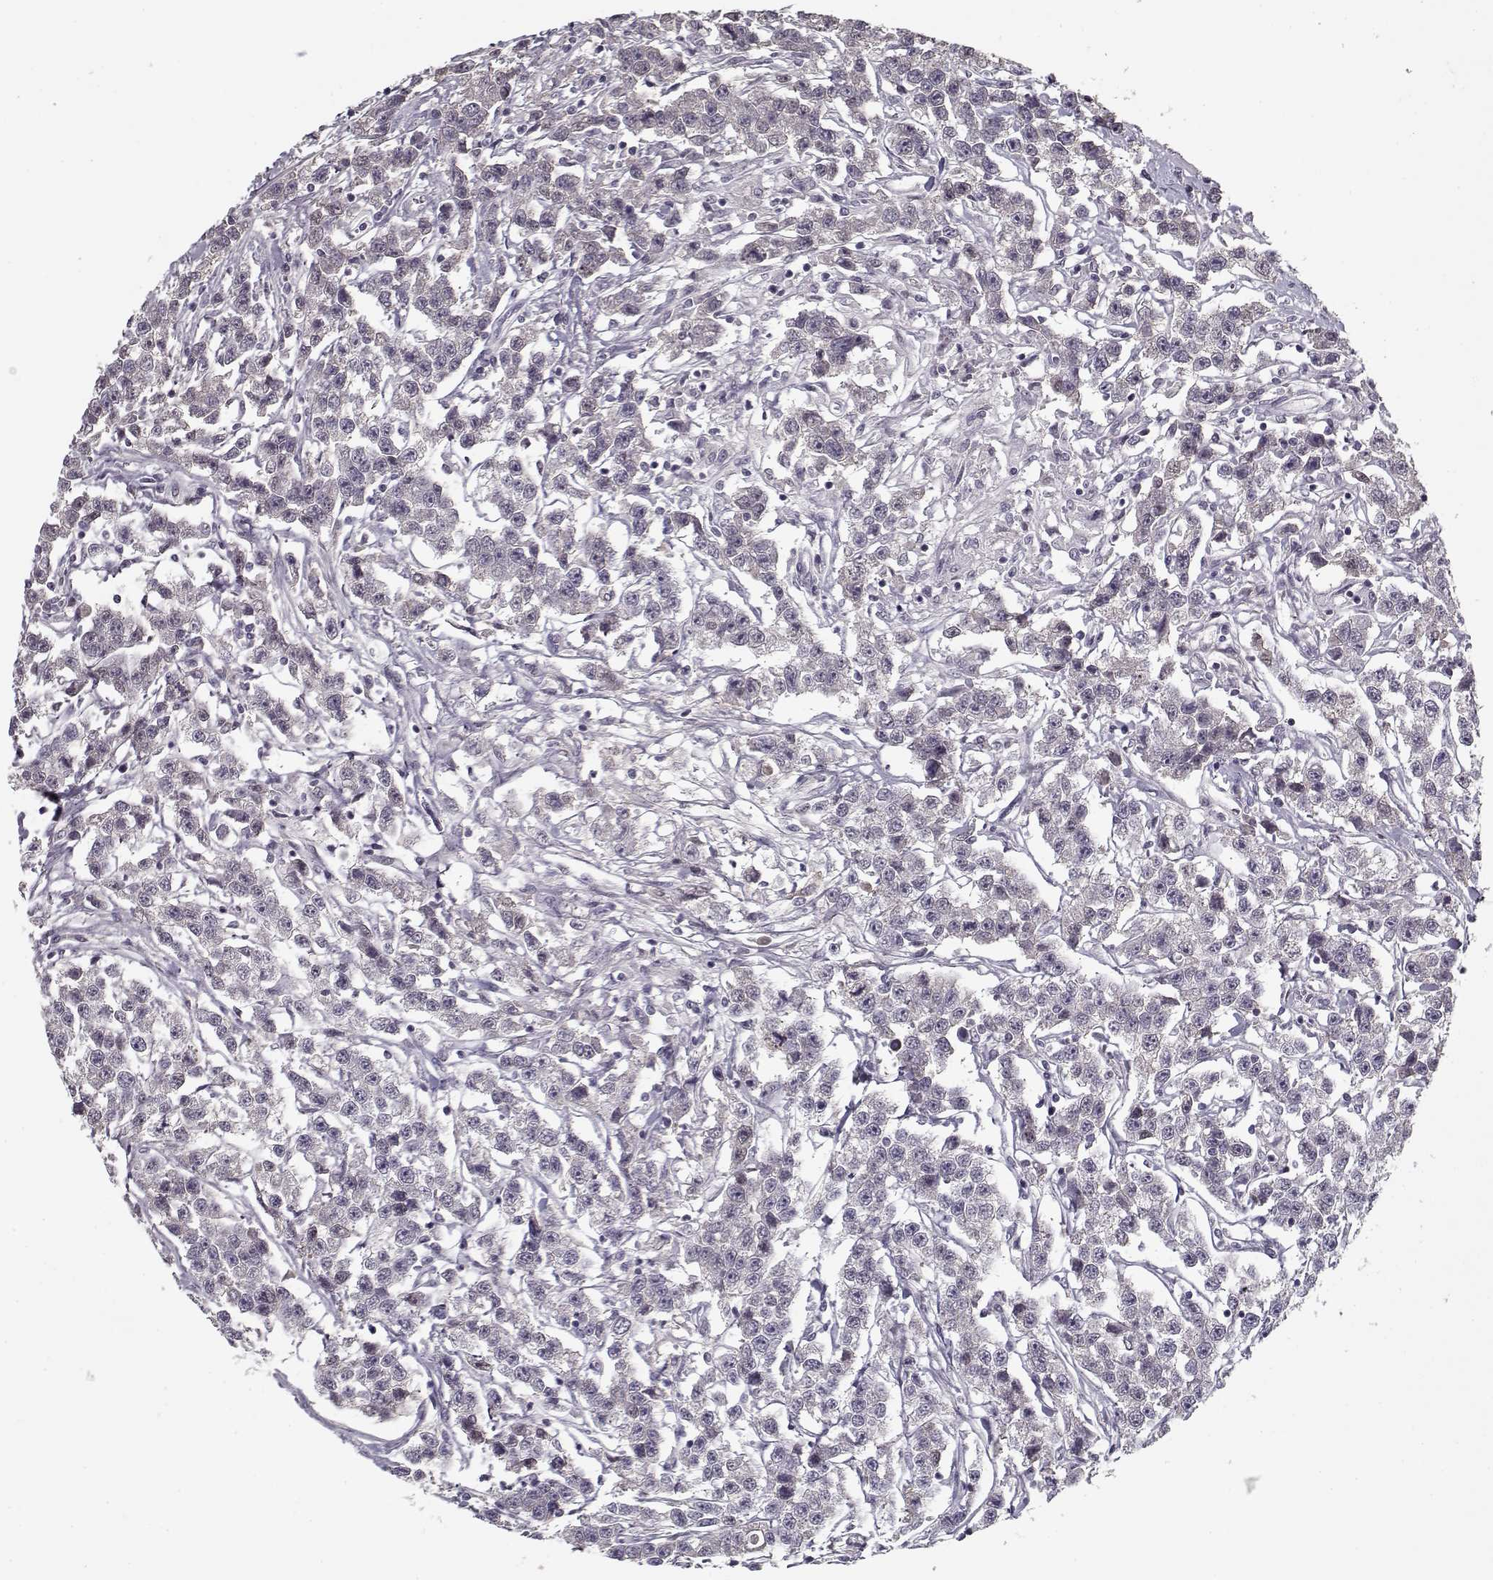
{"staining": {"intensity": "negative", "quantity": "none", "location": "none"}, "tissue": "testis cancer", "cell_type": "Tumor cells", "image_type": "cancer", "snomed": [{"axis": "morphology", "description": "Seminoma, NOS"}, {"axis": "topography", "description": "Testis"}], "caption": "DAB immunohistochemical staining of testis cancer displays no significant expression in tumor cells. The staining was performed using DAB to visualize the protein expression in brown, while the nuclei were stained in blue with hematoxylin (Magnification: 20x).", "gene": "AFM", "patient": {"sex": "male", "age": 59}}